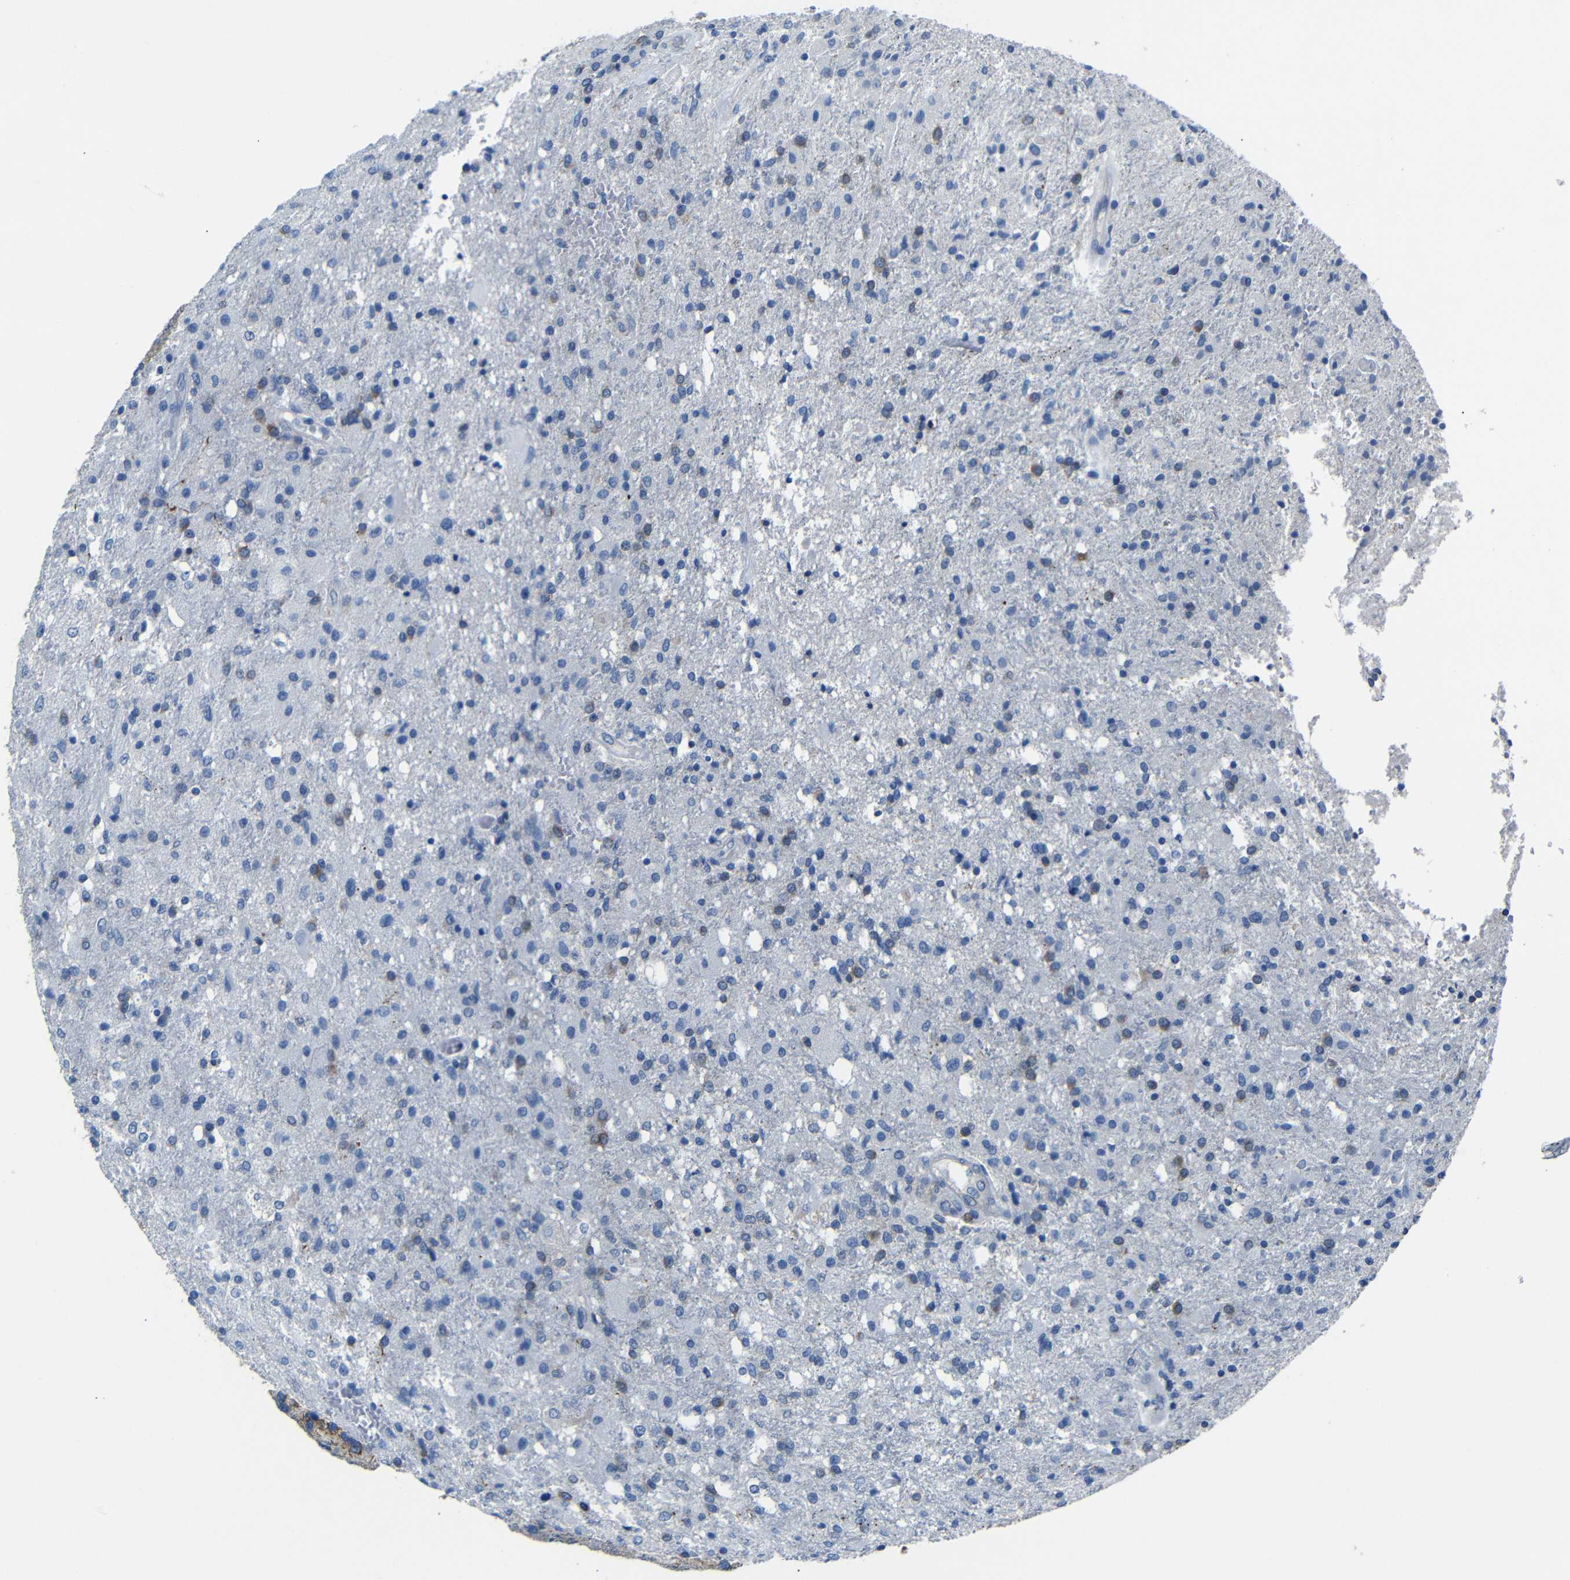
{"staining": {"intensity": "moderate", "quantity": "<25%", "location": "cytoplasmic/membranous"}, "tissue": "glioma", "cell_type": "Tumor cells", "image_type": "cancer", "snomed": [{"axis": "morphology", "description": "Normal tissue, NOS"}, {"axis": "morphology", "description": "Glioma, malignant, High grade"}, {"axis": "topography", "description": "Cerebral cortex"}], "caption": "Immunohistochemistry (IHC) (DAB) staining of human glioma displays moderate cytoplasmic/membranous protein positivity in approximately <25% of tumor cells.", "gene": "DCP1A", "patient": {"sex": "male", "age": 77}}